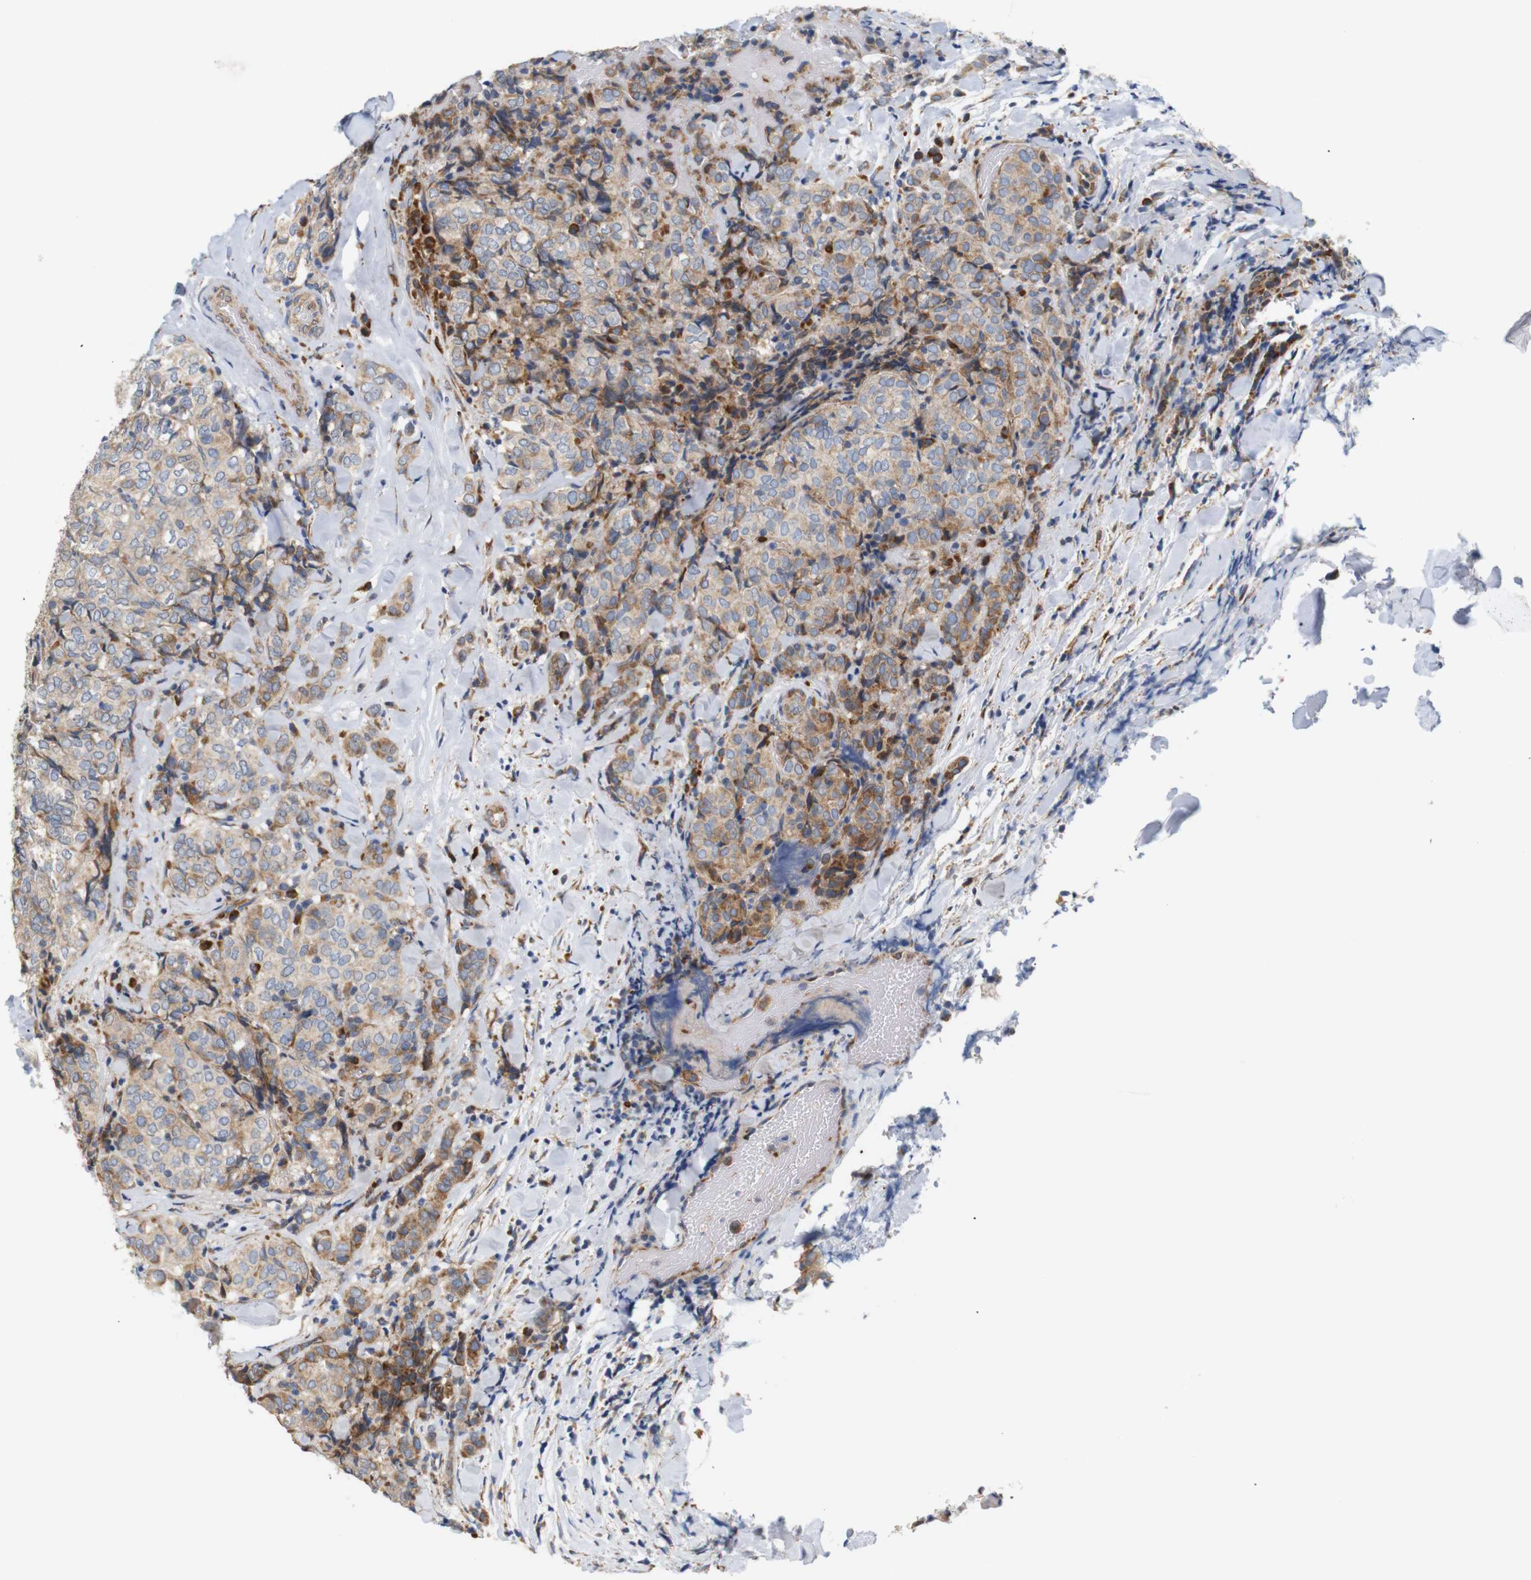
{"staining": {"intensity": "moderate", "quantity": ">75%", "location": "cytoplasmic/membranous"}, "tissue": "thyroid cancer", "cell_type": "Tumor cells", "image_type": "cancer", "snomed": [{"axis": "morphology", "description": "Normal tissue, NOS"}, {"axis": "morphology", "description": "Papillary adenocarcinoma, NOS"}, {"axis": "topography", "description": "Thyroid gland"}], "caption": "IHC (DAB) staining of human thyroid cancer exhibits moderate cytoplasmic/membranous protein staining in about >75% of tumor cells.", "gene": "TRIM5", "patient": {"sex": "female", "age": 30}}